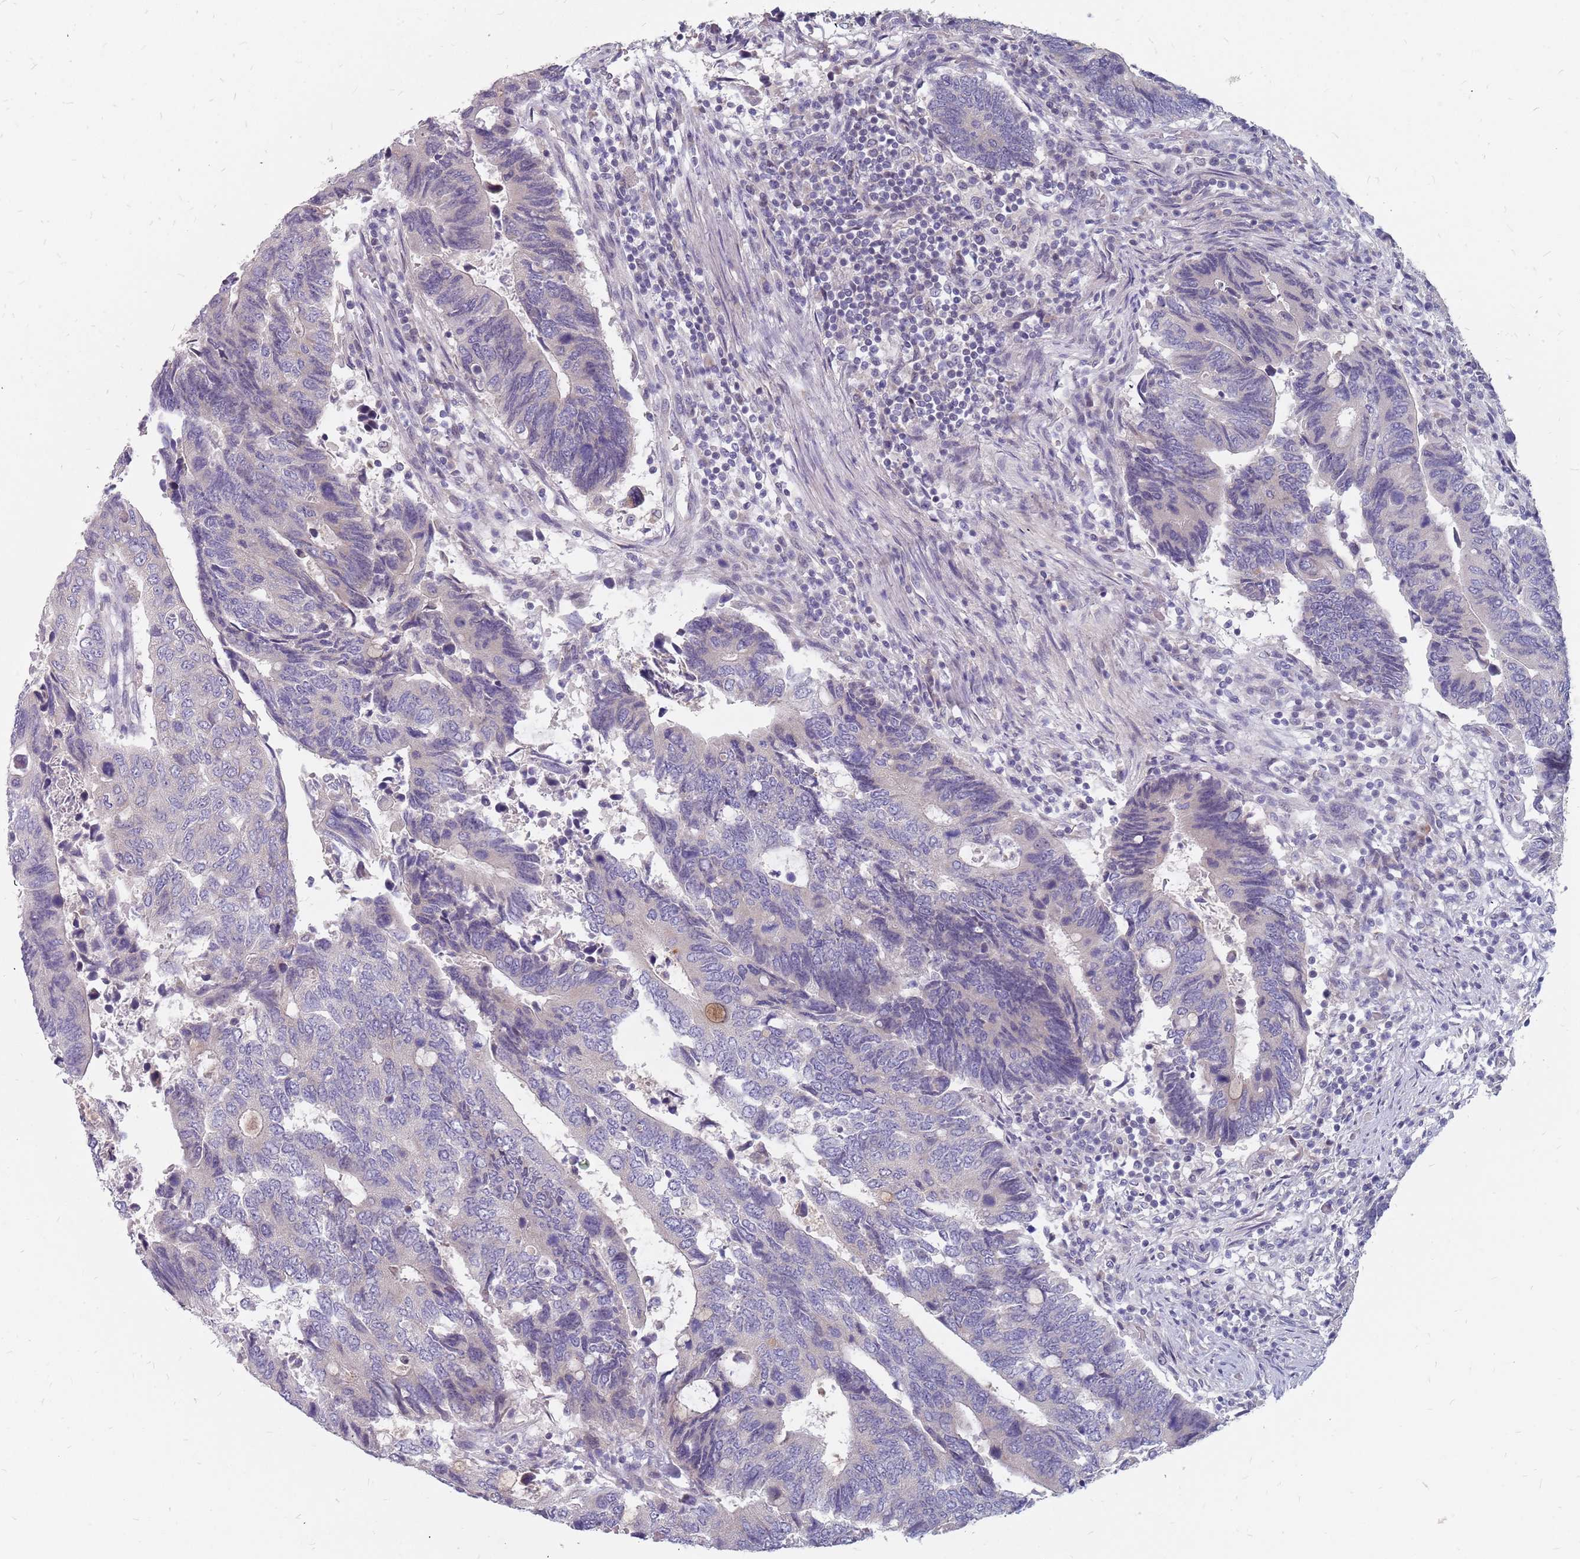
{"staining": {"intensity": "negative", "quantity": "none", "location": "none"}, "tissue": "colorectal cancer", "cell_type": "Tumor cells", "image_type": "cancer", "snomed": [{"axis": "morphology", "description": "Adenocarcinoma, NOS"}, {"axis": "topography", "description": "Colon"}], "caption": "Tumor cells are negative for protein expression in human colorectal adenocarcinoma.", "gene": "CMTR2", "patient": {"sex": "male", "age": 87}}